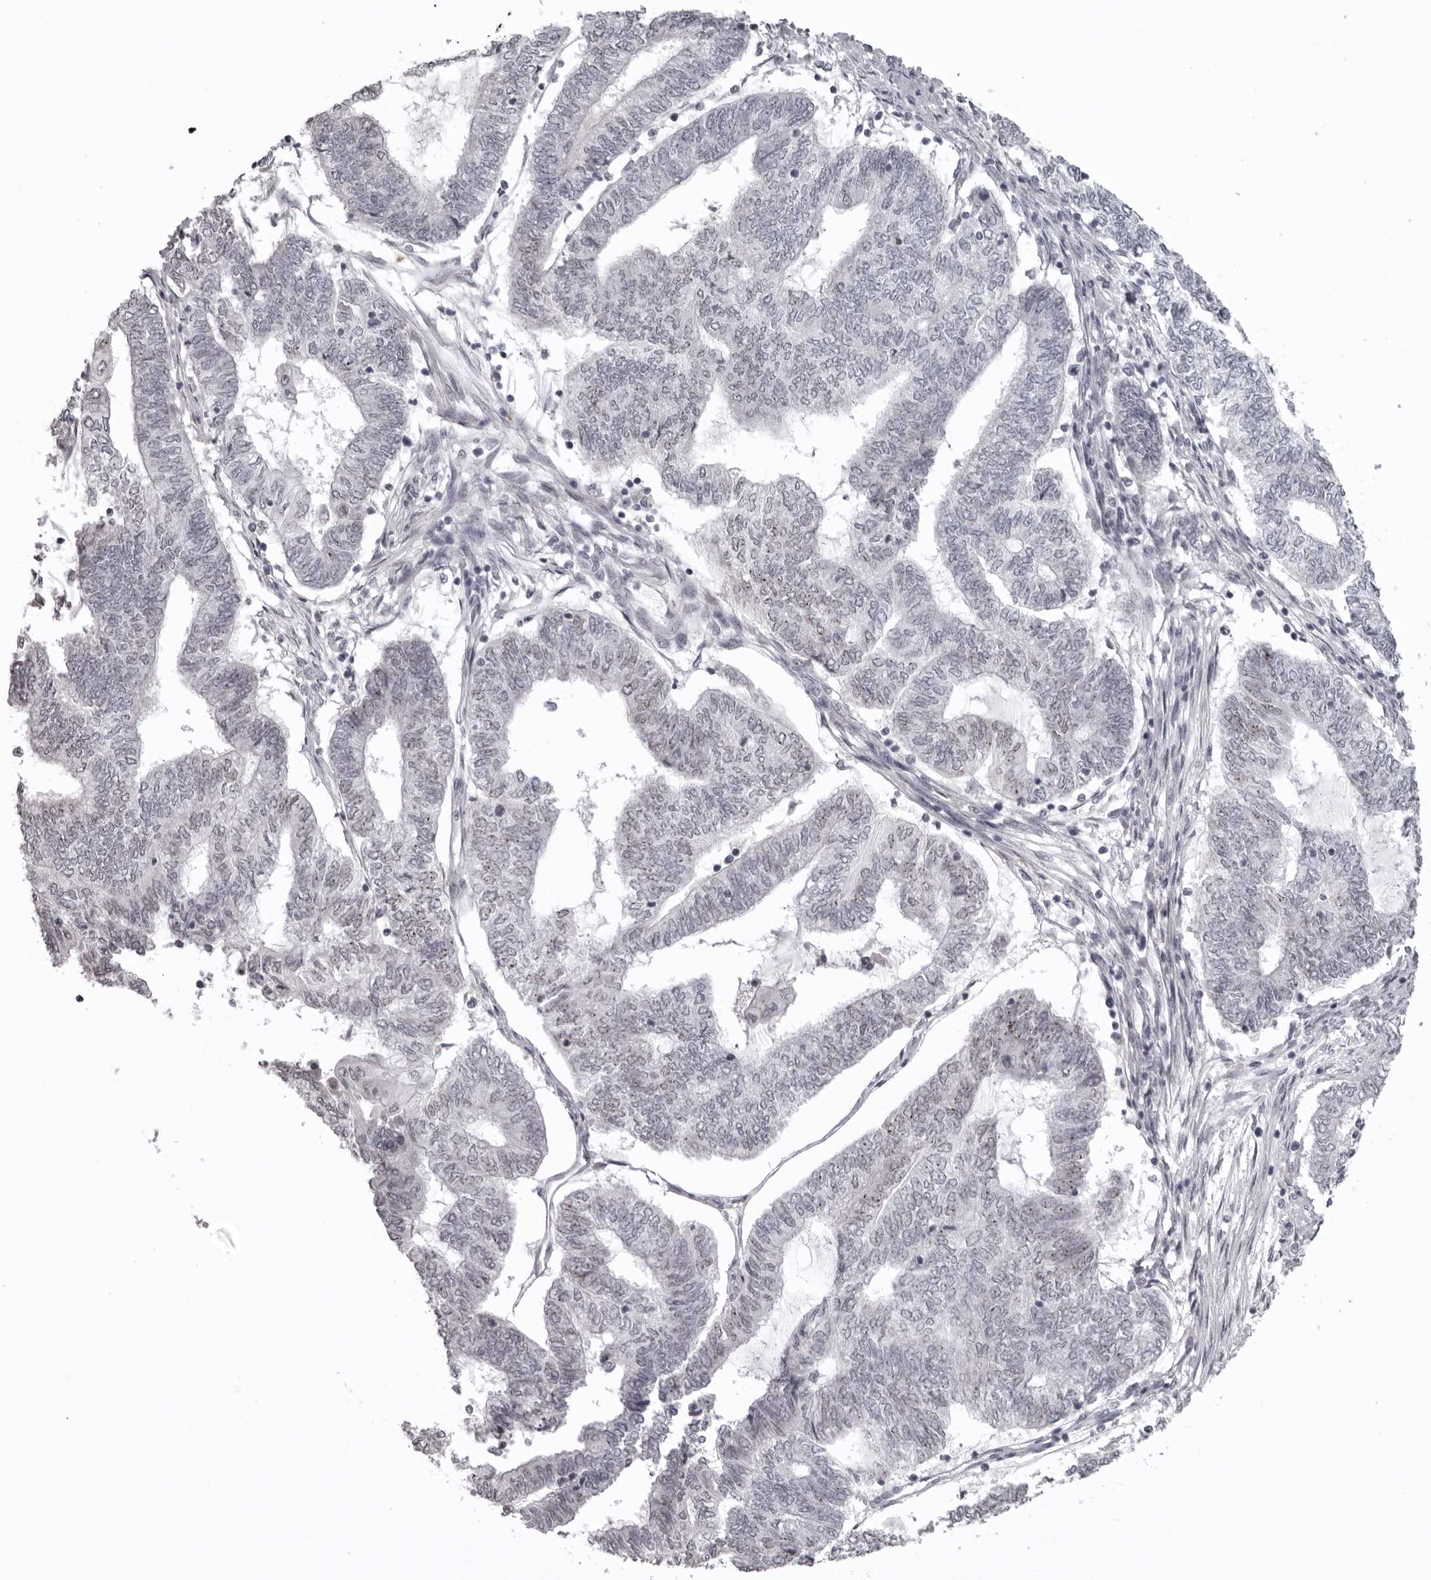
{"staining": {"intensity": "negative", "quantity": "none", "location": "none"}, "tissue": "endometrial cancer", "cell_type": "Tumor cells", "image_type": "cancer", "snomed": [{"axis": "morphology", "description": "Adenocarcinoma, NOS"}, {"axis": "topography", "description": "Uterus"}, {"axis": "topography", "description": "Endometrium"}], "caption": "Tumor cells show no significant protein staining in endometrial cancer (adenocarcinoma).", "gene": "HELZ", "patient": {"sex": "female", "age": 70}}